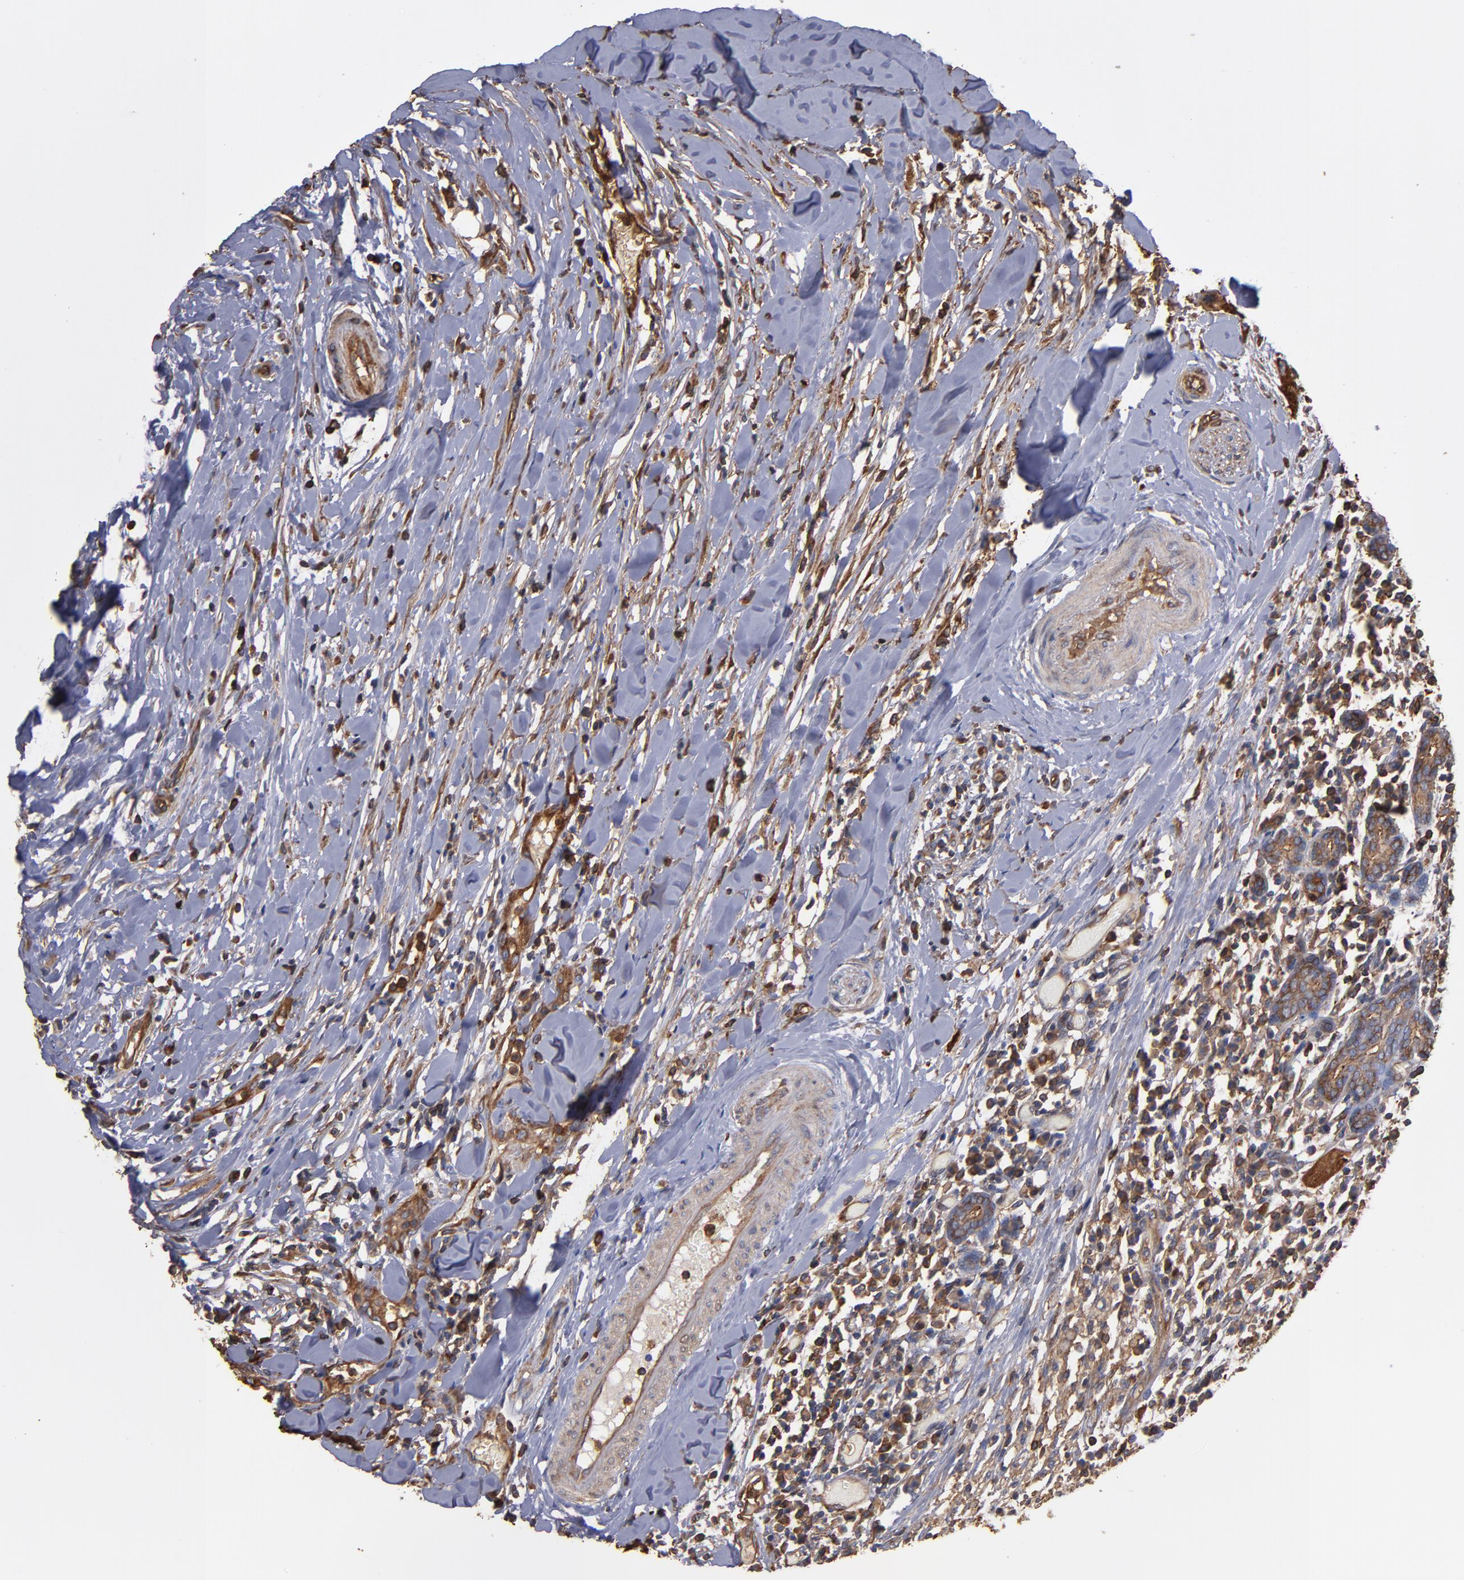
{"staining": {"intensity": "strong", "quantity": "25%-75%", "location": "cytoplasmic/membranous"}, "tissue": "head and neck cancer", "cell_type": "Tumor cells", "image_type": "cancer", "snomed": [{"axis": "morphology", "description": "Neoplasm, malignant, NOS"}, {"axis": "topography", "description": "Salivary gland"}, {"axis": "topography", "description": "Head-Neck"}], "caption": "A brown stain shows strong cytoplasmic/membranous staining of a protein in head and neck cancer tumor cells. The staining is performed using DAB (3,3'-diaminobenzidine) brown chromogen to label protein expression. The nuclei are counter-stained blue using hematoxylin.", "gene": "ACTN4", "patient": {"sex": "male", "age": 43}}